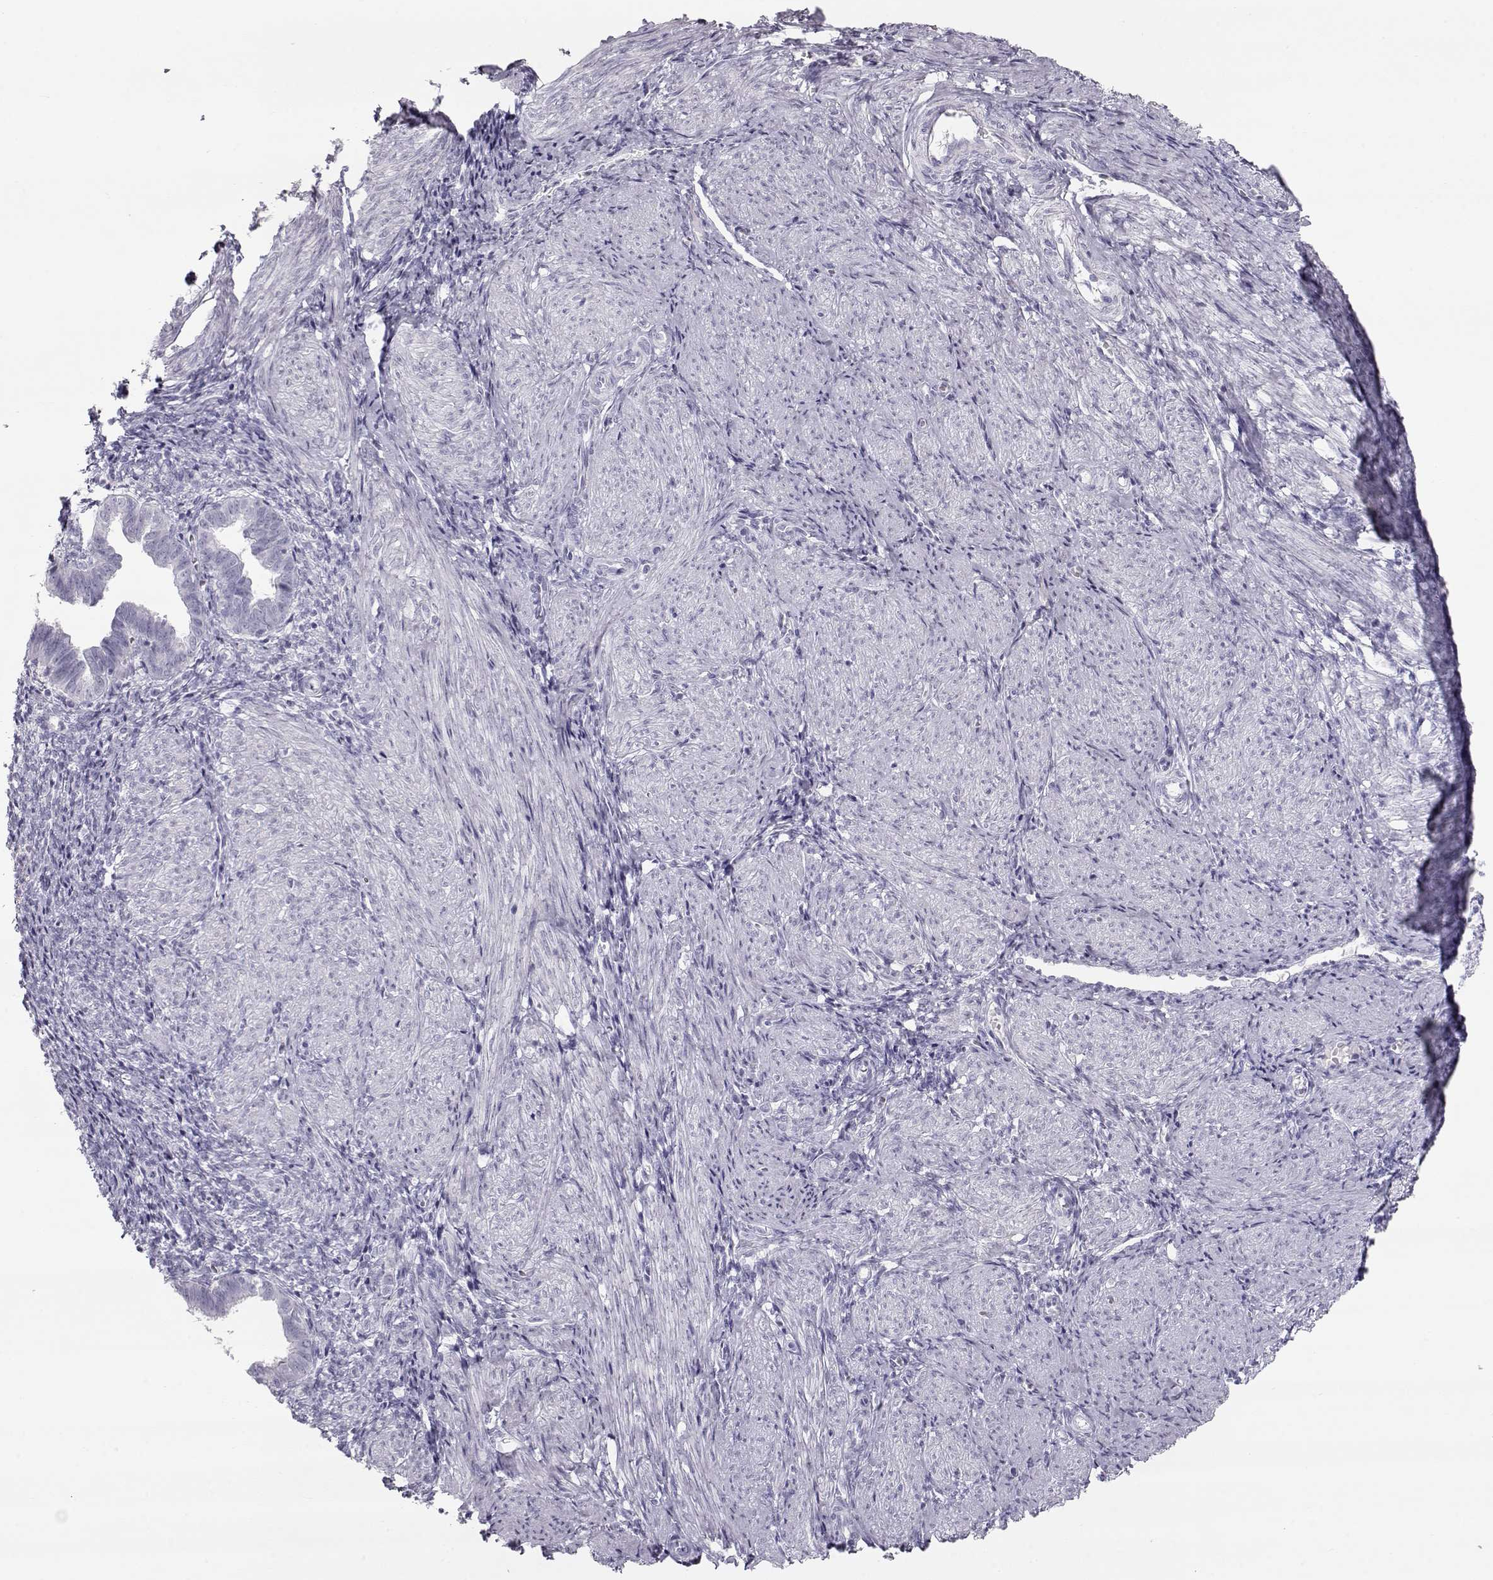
{"staining": {"intensity": "negative", "quantity": "none", "location": "none"}, "tissue": "endometrium", "cell_type": "Cells in endometrial stroma", "image_type": "normal", "snomed": [{"axis": "morphology", "description": "Normal tissue, NOS"}, {"axis": "topography", "description": "Endometrium"}], "caption": "Cells in endometrial stroma show no significant expression in unremarkable endometrium. (DAB immunohistochemistry, high magnification).", "gene": "MIP", "patient": {"sex": "female", "age": 37}}